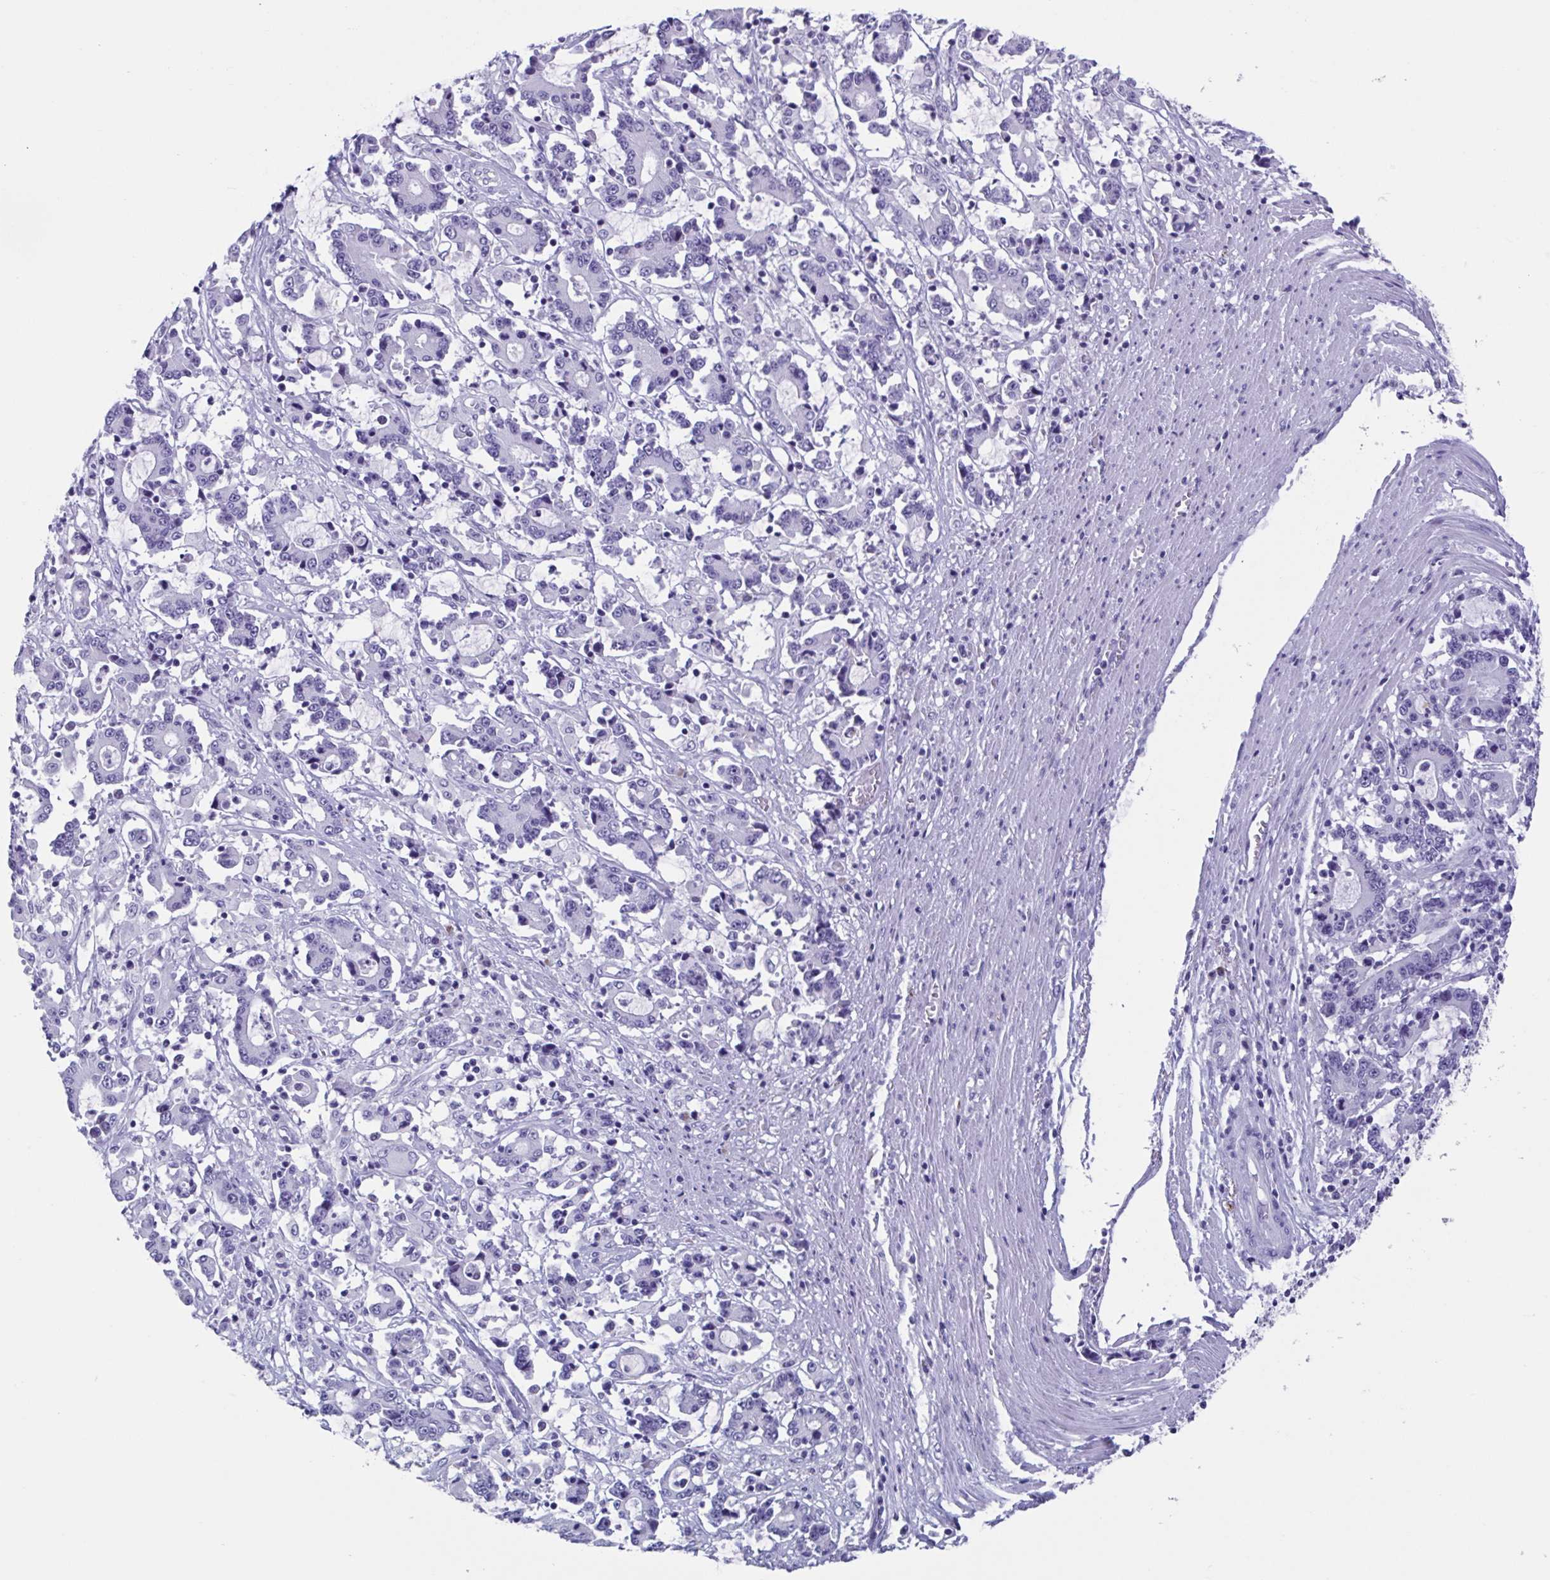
{"staining": {"intensity": "negative", "quantity": "none", "location": "none"}, "tissue": "stomach cancer", "cell_type": "Tumor cells", "image_type": "cancer", "snomed": [{"axis": "morphology", "description": "Adenocarcinoma, NOS"}, {"axis": "topography", "description": "Stomach, upper"}], "caption": "Tumor cells are negative for protein expression in human stomach cancer (adenocarcinoma). (Brightfield microscopy of DAB immunohistochemistry (IHC) at high magnification).", "gene": "USP35", "patient": {"sex": "male", "age": 68}}